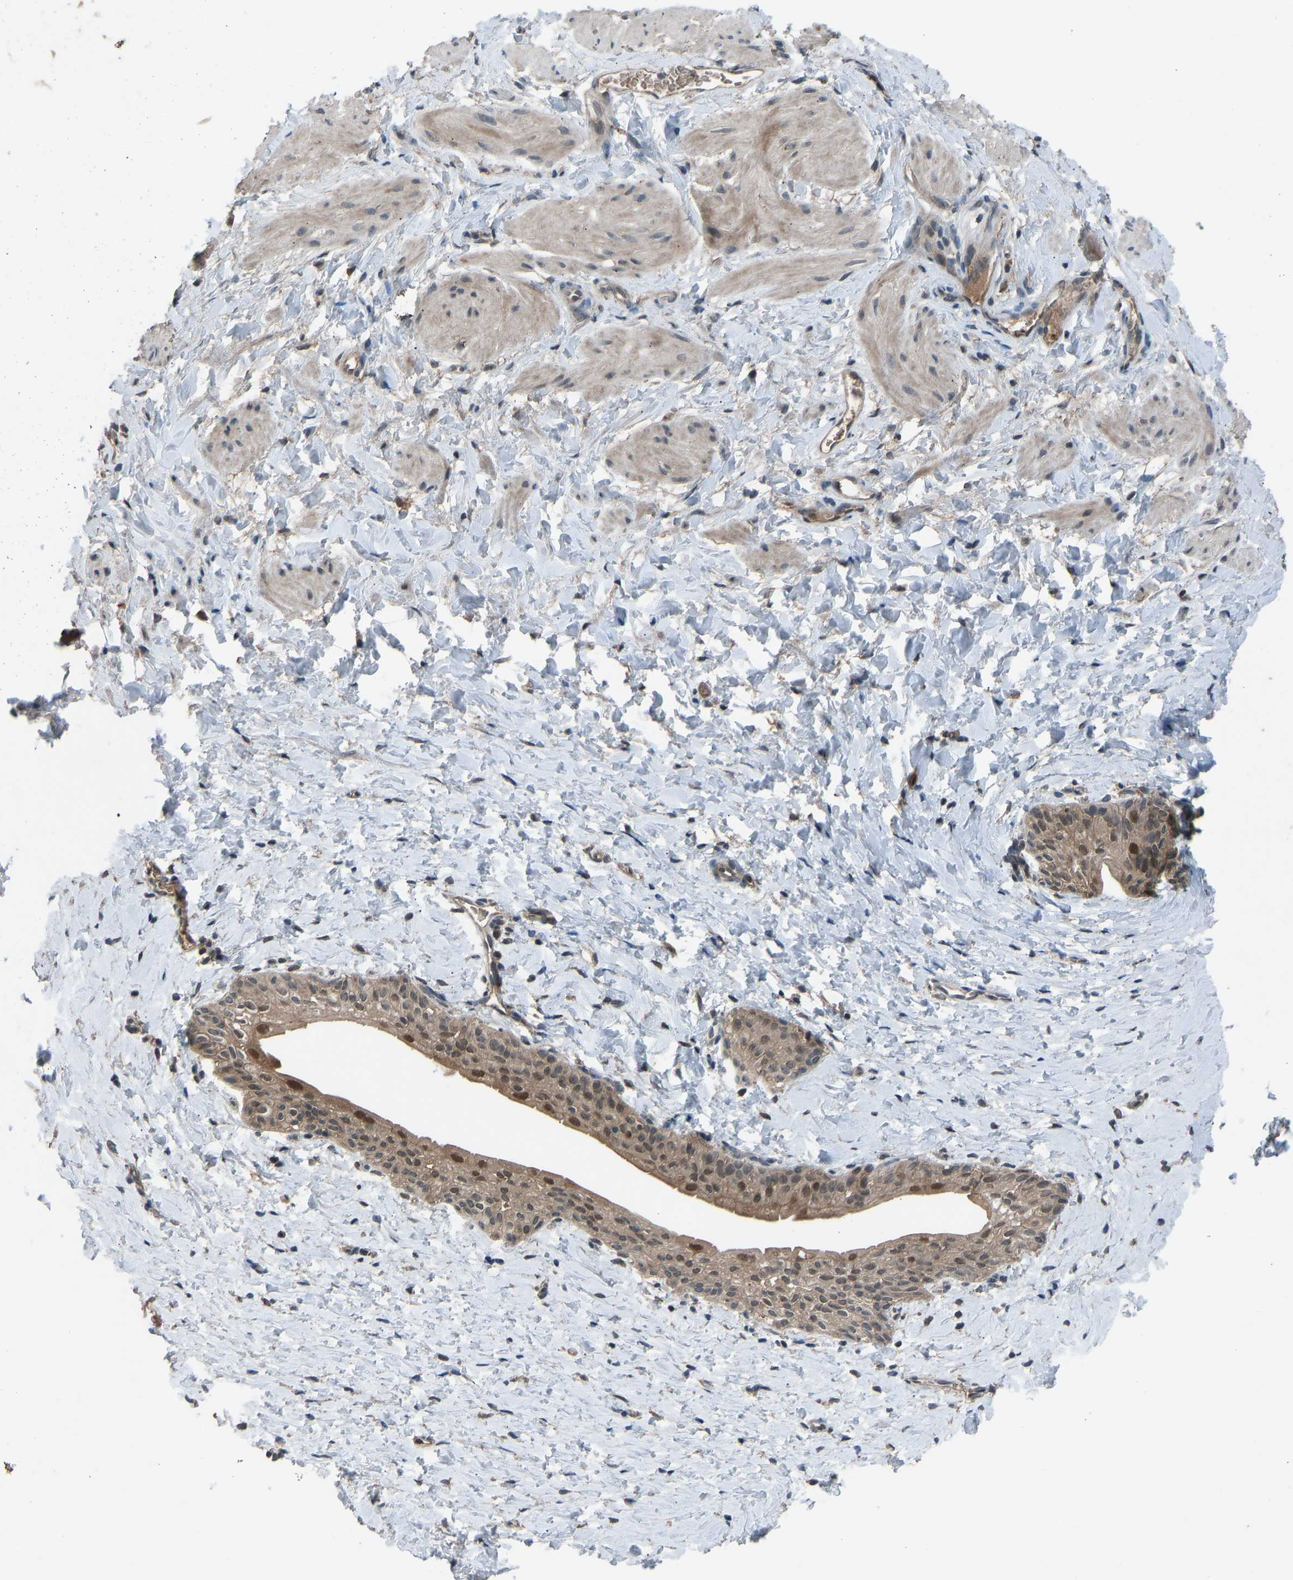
{"staining": {"intensity": "weak", "quantity": ">75%", "location": "cytoplasmic/membranous"}, "tissue": "smooth muscle", "cell_type": "Smooth muscle cells", "image_type": "normal", "snomed": [{"axis": "morphology", "description": "Normal tissue, NOS"}, {"axis": "topography", "description": "Smooth muscle"}], "caption": "Smooth muscle cells exhibit low levels of weak cytoplasmic/membranous expression in approximately >75% of cells in normal smooth muscle.", "gene": "SLC43A1", "patient": {"sex": "male", "age": 16}}